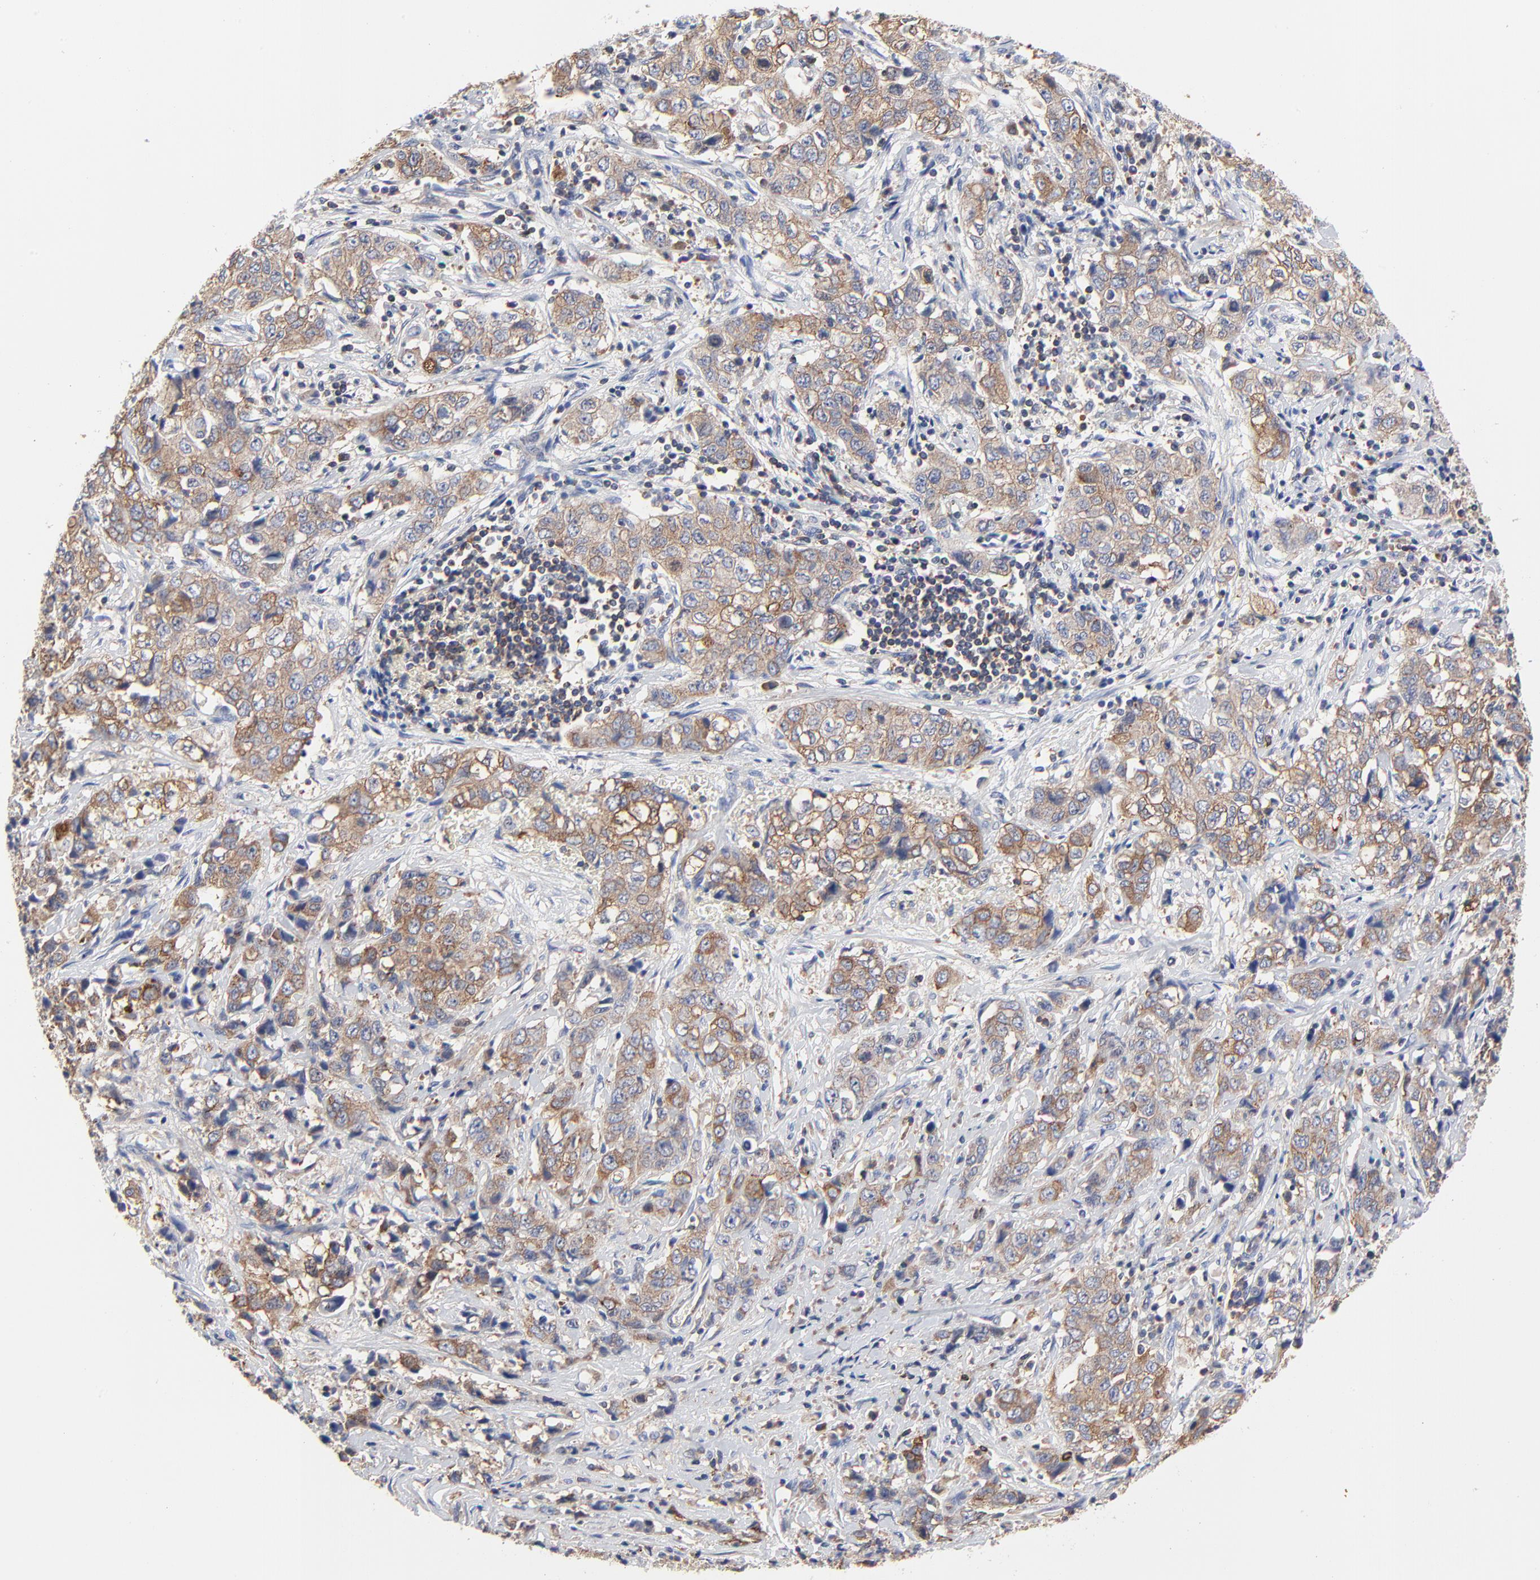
{"staining": {"intensity": "moderate", "quantity": ">75%", "location": "cytoplasmic/membranous"}, "tissue": "stomach cancer", "cell_type": "Tumor cells", "image_type": "cancer", "snomed": [{"axis": "morphology", "description": "Adenocarcinoma, NOS"}, {"axis": "topography", "description": "Stomach"}], "caption": "Immunohistochemical staining of stomach cancer reveals medium levels of moderate cytoplasmic/membranous expression in approximately >75% of tumor cells.", "gene": "CD2AP", "patient": {"sex": "male", "age": 48}}